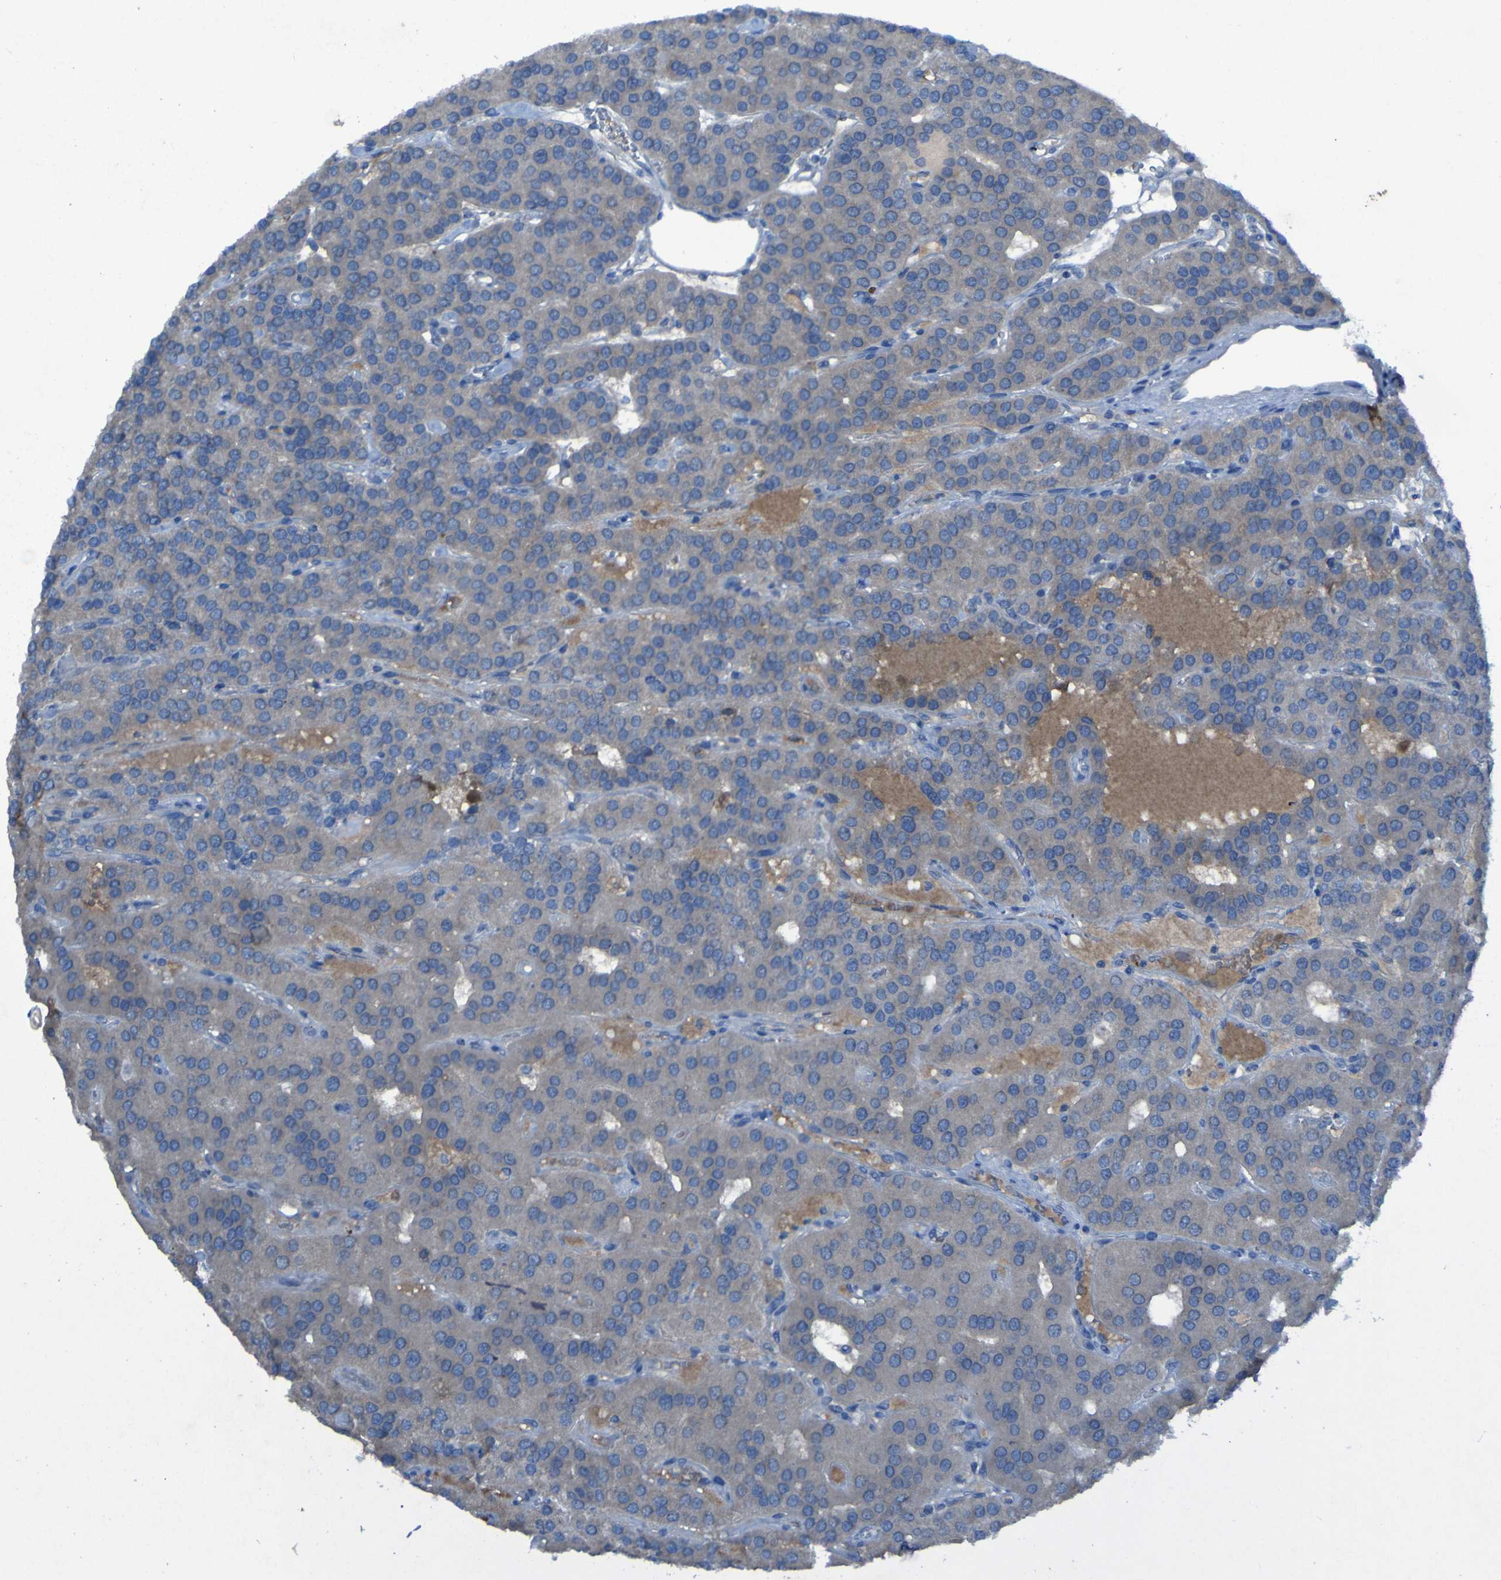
{"staining": {"intensity": "weak", "quantity": "<25%", "location": "cytoplasmic/membranous"}, "tissue": "parathyroid gland", "cell_type": "Glandular cells", "image_type": "normal", "snomed": [{"axis": "morphology", "description": "Normal tissue, NOS"}, {"axis": "morphology", "description": "Adenoma, NOS"}, {"axis": "topography", "description": "Parathyroid gland"}], "caption": "A micrograph of parathyroid gland stained for a protein displays no brown staining in glandular cells. (DAB immunohistochemistry (IHC) visualized using brightfield microscopy, high magnification).", "gene": "SGK2", "patient": {"sex": "female", "age": 86}}